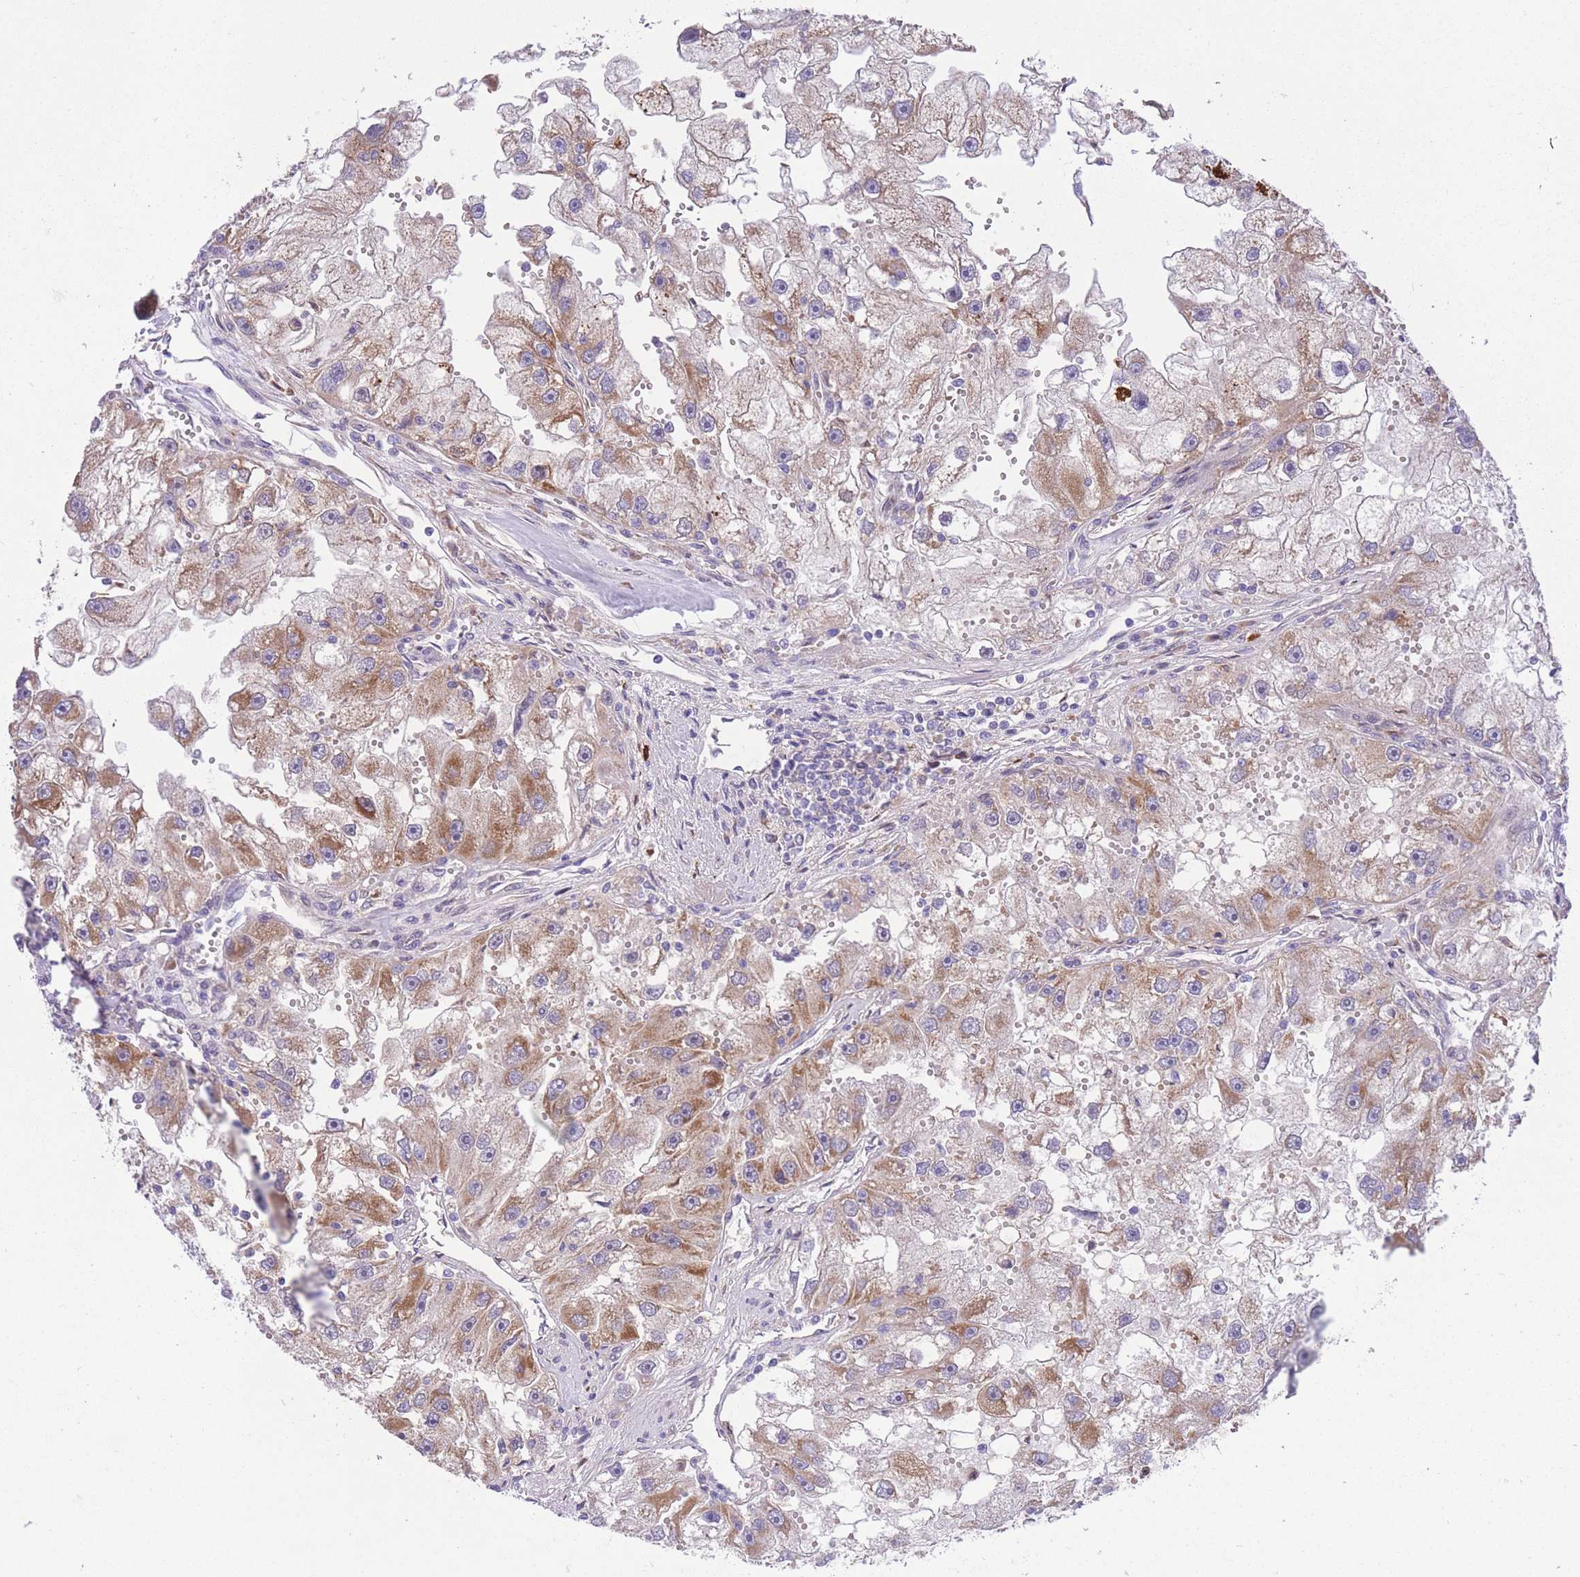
{"staining": {"intensity": "moderate", "quantity": ">75%", "location": "cytoplasmic/membranous"}, "tissue": "renal cancer", "cell_type": "Tumor cells", "image_type": "cancer", "snomed": [{"axis": "morphology", "description": "Adenocarcinoma, NOS"}, {"axis": "topography", "description": "Kidney"}], "caption": "Immunohistochemical staining of human renal cancer (adenocarcinoma) exhibits moderate cytoplasmic/membranous protein expression in about >75% of tumor cells.", "gene": "CHAC1", "patient": {"sex": "male", "age": 63}}